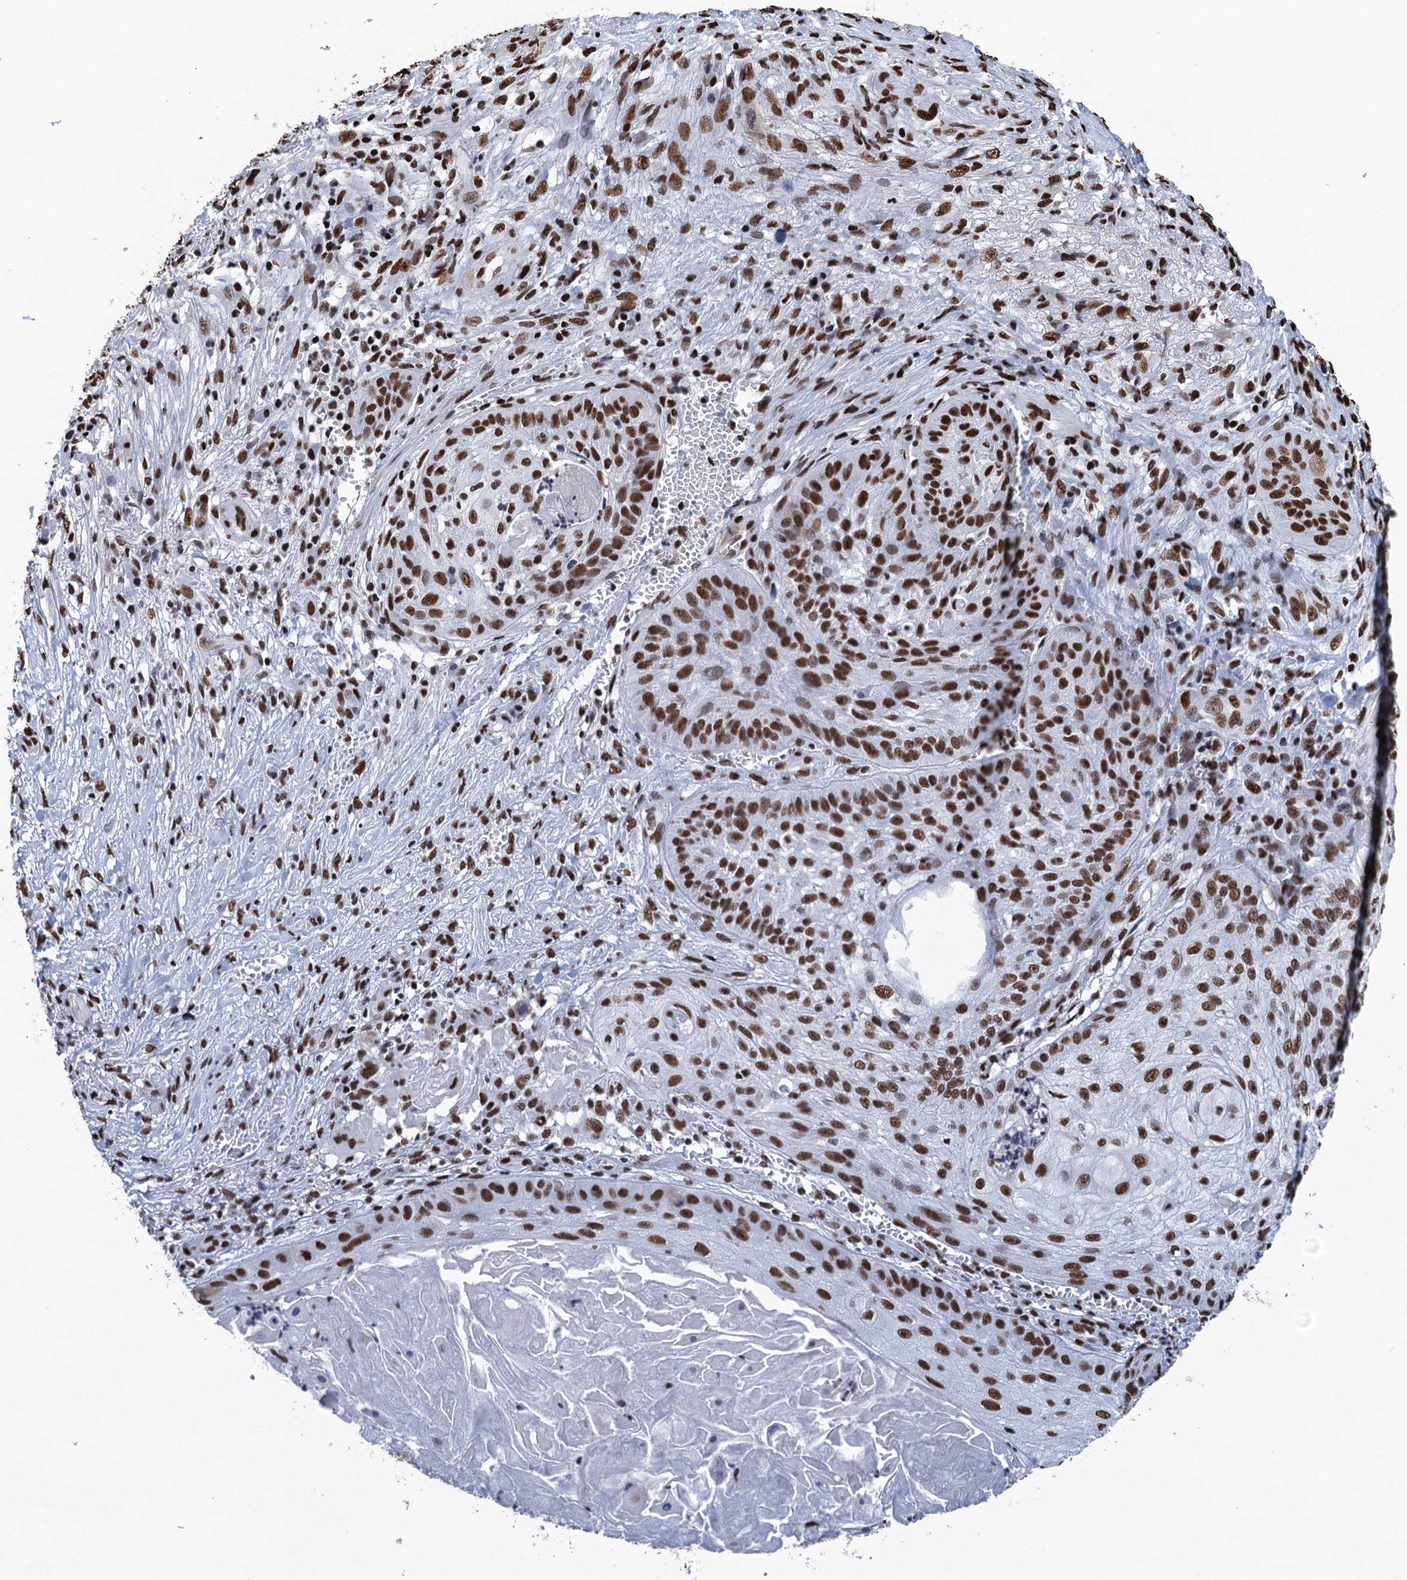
{"staining": {"intensity": "strong", "quantity": ">75%", "location": "nuclear"}, "tissue": "skin cancer", "cell_type": "Tumor cells", "image_type": "cancer", "snomed": [{"axis": "morphology", "description": "Squamous cell carcinoma, NOS"}, {"axis": "topography", "description": "Skin"}], "caption": "There is high levels of strong nuclear staining in tumor cells of skin squamous cell carcinoma, as demonstrated by immunohistochemical staining (brown color).", "gene": "UBA2", "patient": {"sex": "male", "age": 70}}